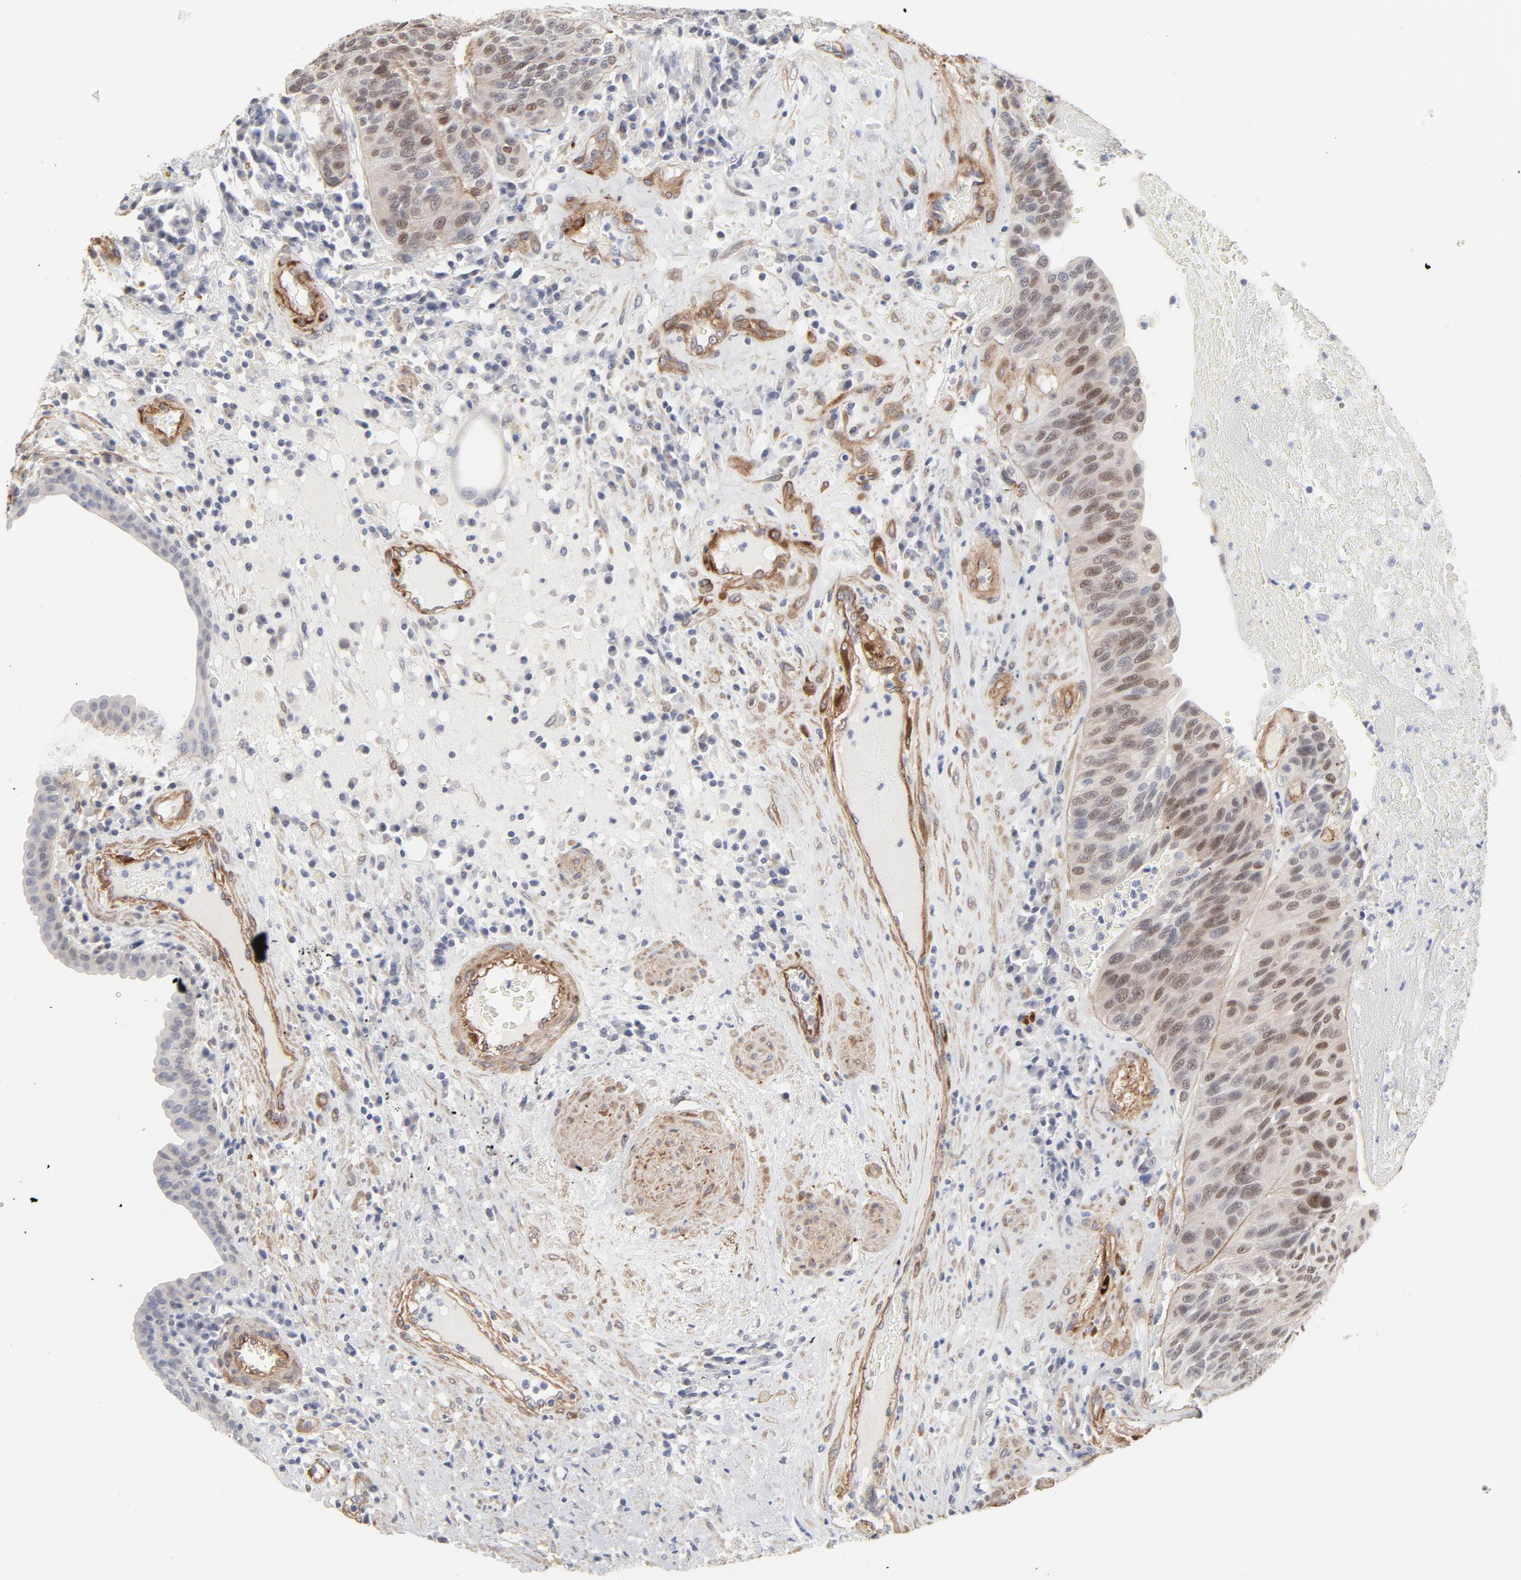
{"staining": {"intensity": "moderate", "quantity": "25%-75%", "location": "nuclear"}, "tissue": "urothelial cancer", "cell_type": "Tumor cells", "image_type": "cancer", "snomed": [{"axis": "morphology", "description": "Urothelial carcinoma, High grade"}, {"axis": "topography", "description": "Urinary bladder"}], "caption": "Brown immunohistochemical staining in human urothelial cancer demonstrates moderate nuclear positivity in about 25%-75% of tumor cells. (brown staining indicates protein expression, while blue staining denotes nuclei).", "gene": "MAGED4", "patient": {"sex": "male", "age": 66}}